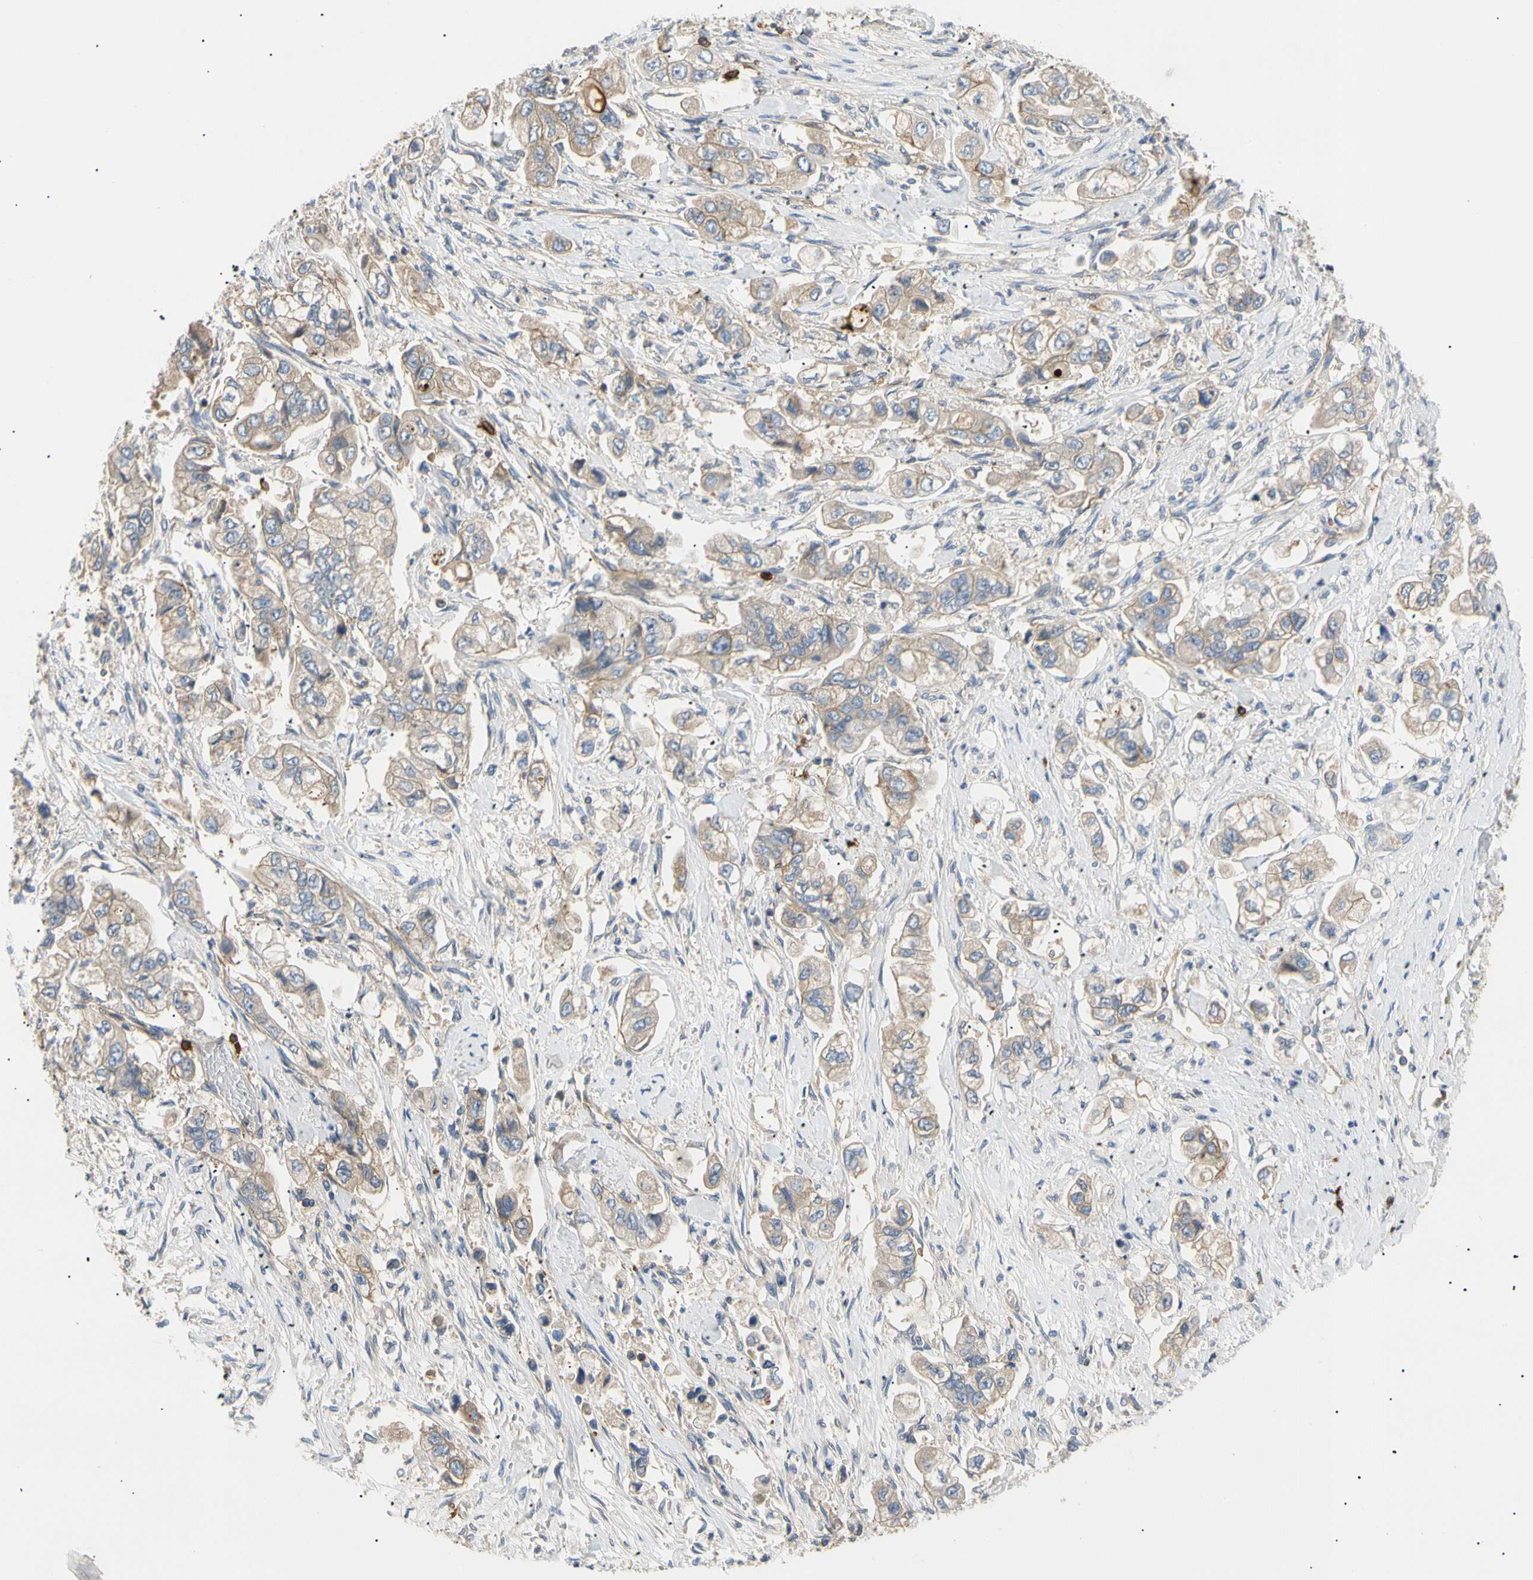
{"staining": {"intensity": "weak", "quantity": ">75%", "location": "cytoplasmic/membranous"}, "tissue": "stomach cancer", "cell_type": "Tumor cells", "image_type": "cancer", "snomed": [{"axis": "morphology", "description": "Adenocarcinoma, NOS"}, {"axis": "topography", "description": "Stomach"}], "caption": "Weak cytoplasmic/membranous positivity for a protein is identified in approximately >75% of tumor cells of stomach cancer (adenocarcinoma) using immunohistochemistry.", "gene": "TNFRSF18", "patient": {"sex": "male", "age": 62}}